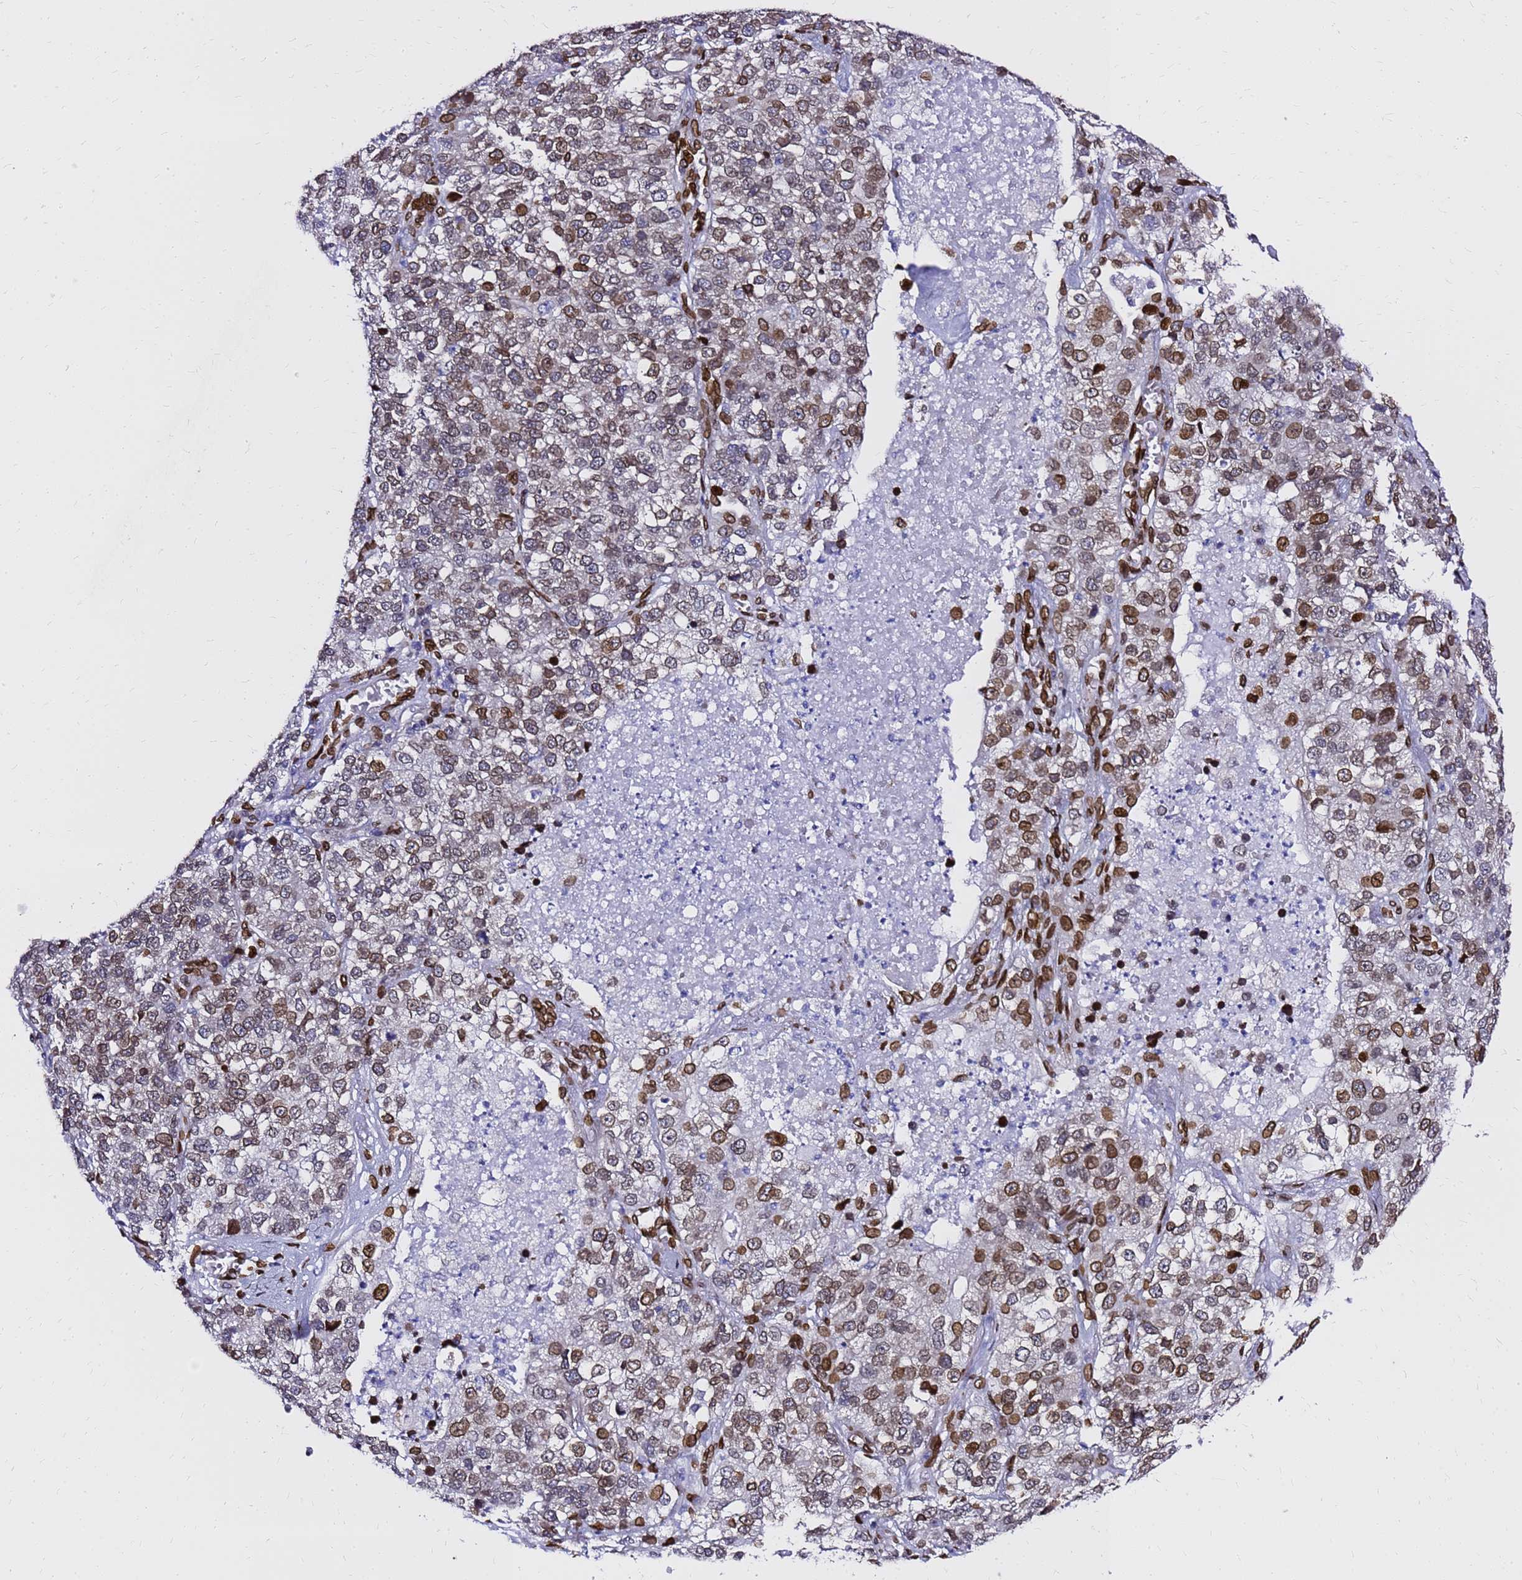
{"staining": {"intensity": "moderate", "quantity": ">75%", "location": "cytoplasmic/membranous,nuclear"}, "tissue": "lung cancer", "cell_type": "Tumor cells", "image_type": "cancer", "snomed": [{"axis": "morphology", "description": "Adenocarcinoma, NOS"}, {"axis": "topography", "description": "Lung"}], "caption": "There is medium levels of moderate cytoplasmic/membranous and nuclear staining in tumor cells of lung adenocarcinoma, as demonstrated by immunohistochemical staining (brown color).", "gene": "C6orf141", "patient": {"sex": "male", "age": 49}}